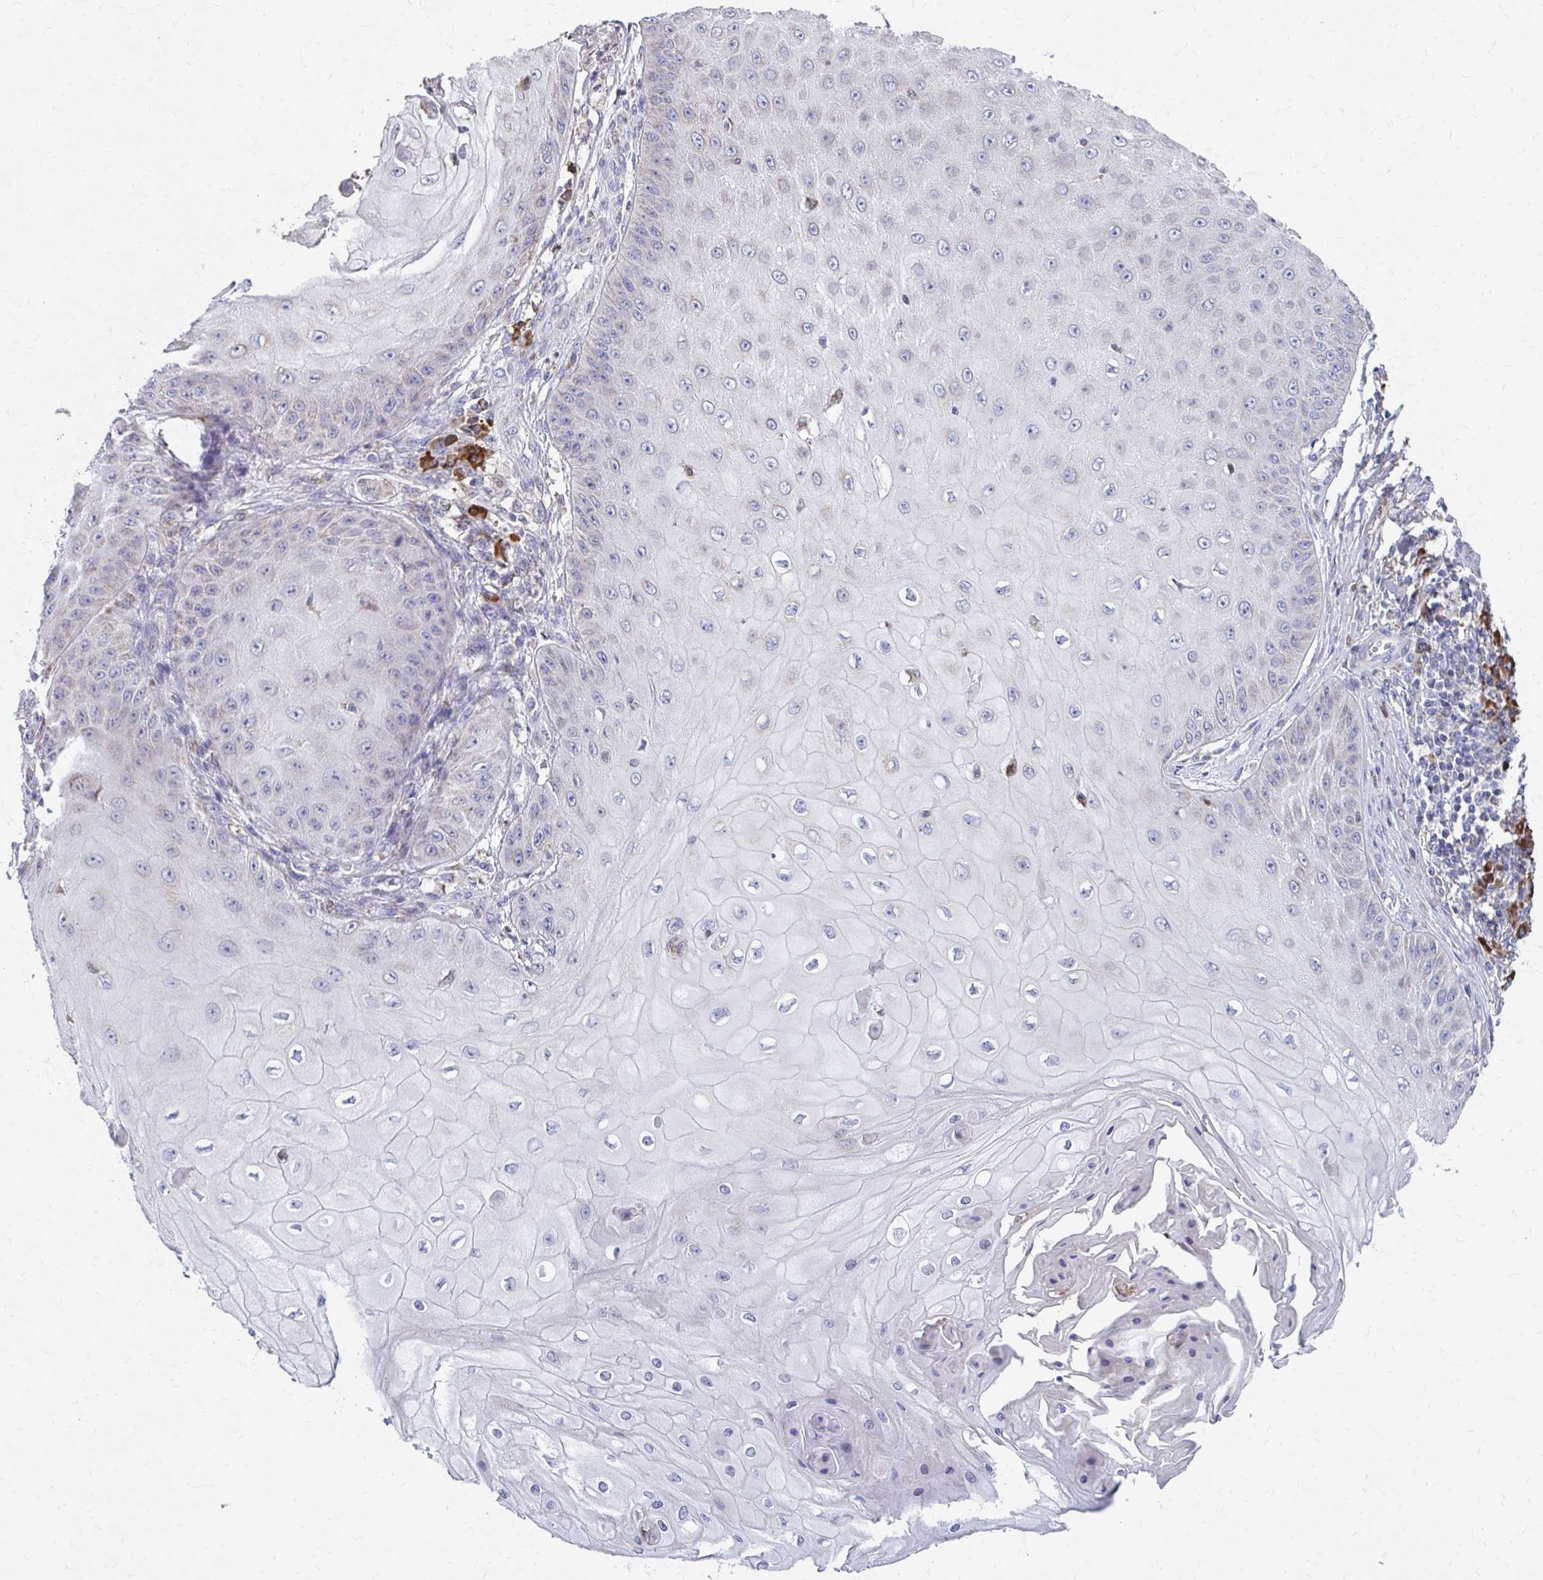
{"staining": {"intensity": "negative", "quantity": "none", "location": "none"}, "tissue": "skin cancer", "cell_type": "Tumor cells", "image_type": "cancer", "snomed": [{"axis": "morphology", "description": "Squamous cell carcinoma, NOS"}, {"axis": "topography", "description": "Skin"}], "caption": "IHC of squamous cell carcinoma (skin) exhibits no expression in tumor cells.", "gene": "FKBP2", "patient": {"sex": "male", "age": 70}}